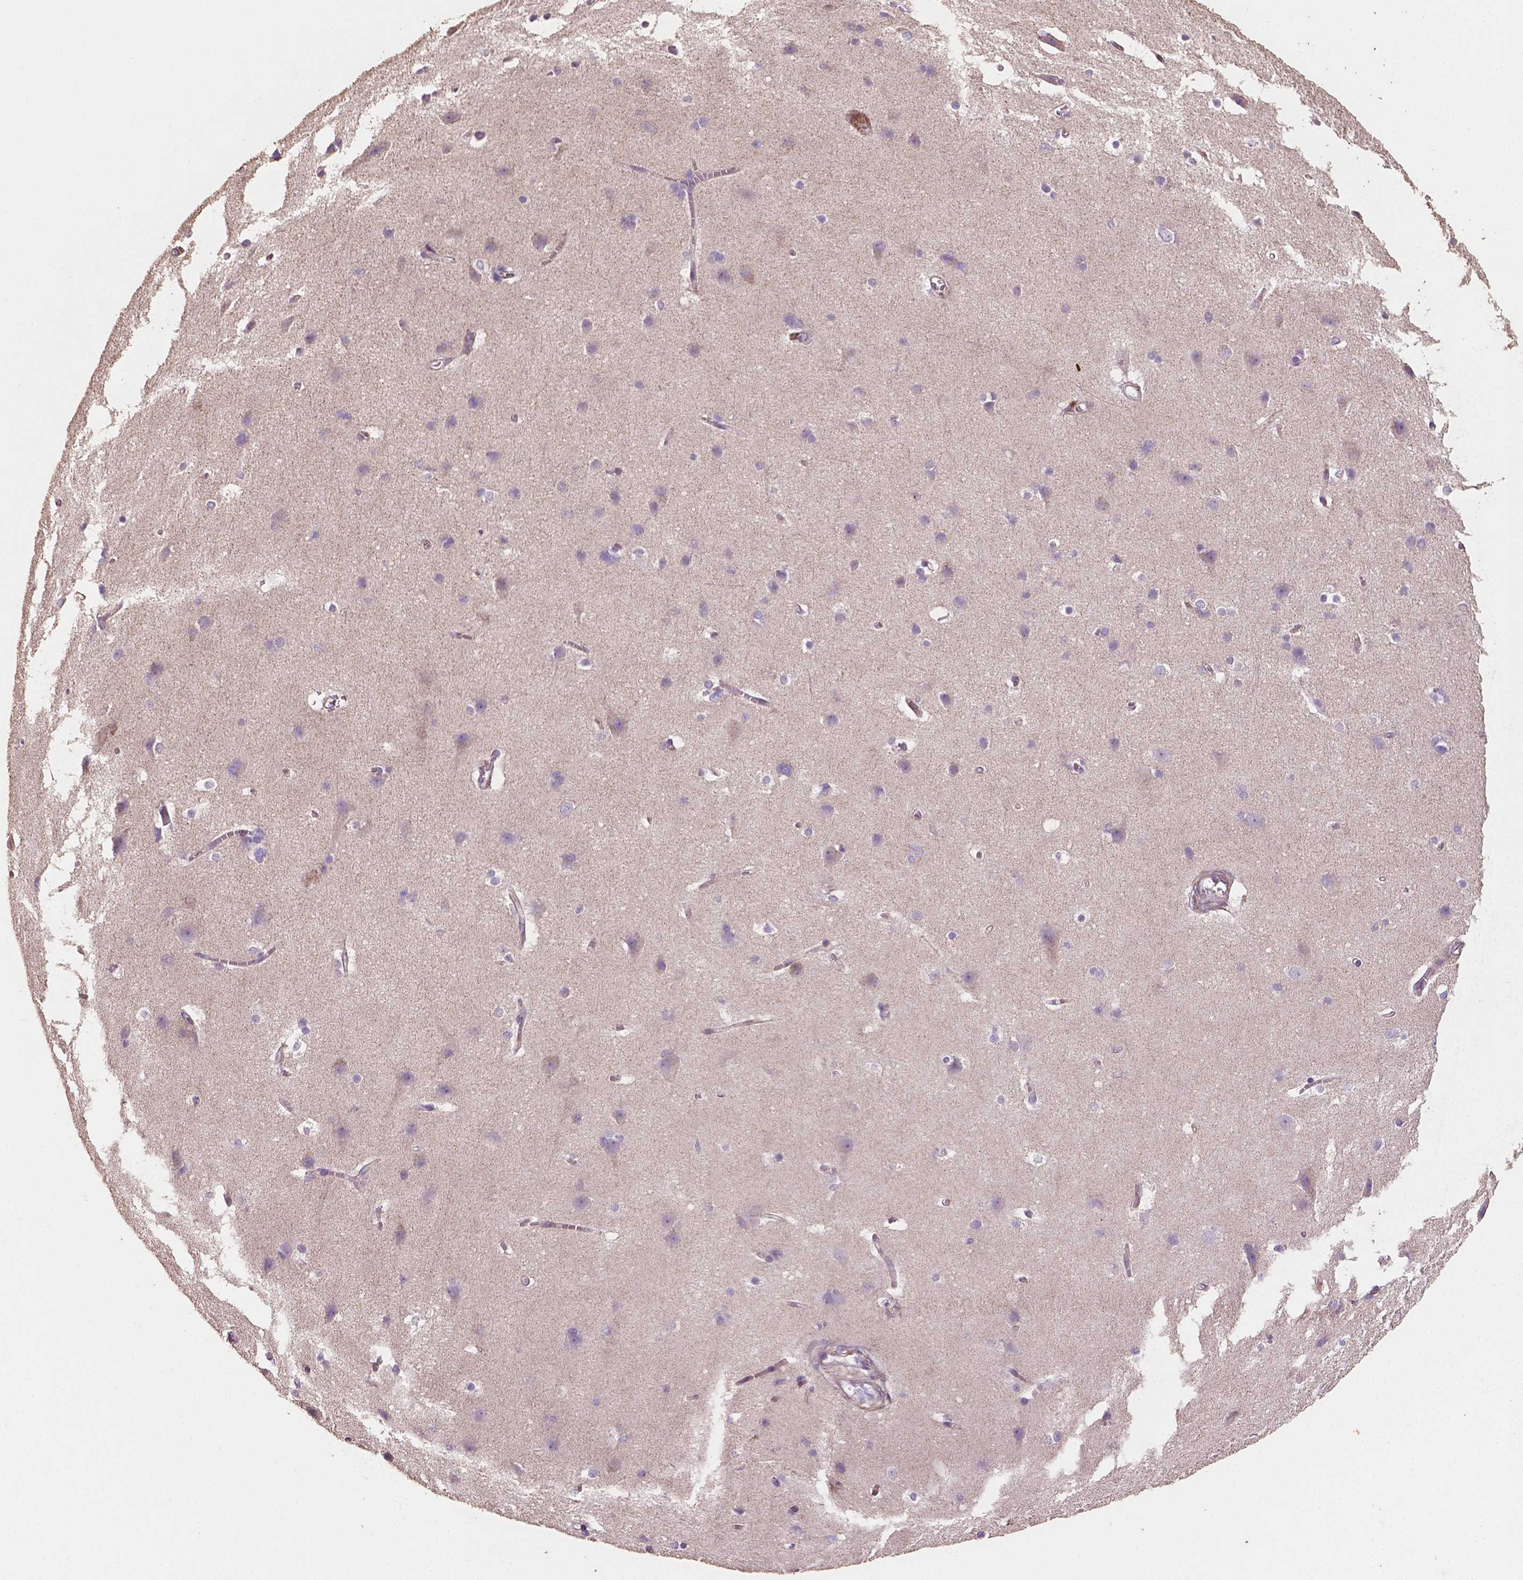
{"staining": {"intensity": "weak", "quantity": "25%-75%", "location": "cytoplasmic/membranous"}, "tissue": "cerebral cortex", "cell_type": "Endothelial cells", "image_type": "normal", "snomed": [{"axis": "morphology", "description": "Normal tissue, NOS"}, {"axis": "topography", "description": "Cerebral cortex"}], "caption": "About 25%-75% of endothelial cells in benign human cerebral cortex reveal weak cytoplasmic/membranous protein staining as visualized by brown immunohistochemical staining.", "gene": "COMMD4", "patient": {"sex": "male", "age": 37}}